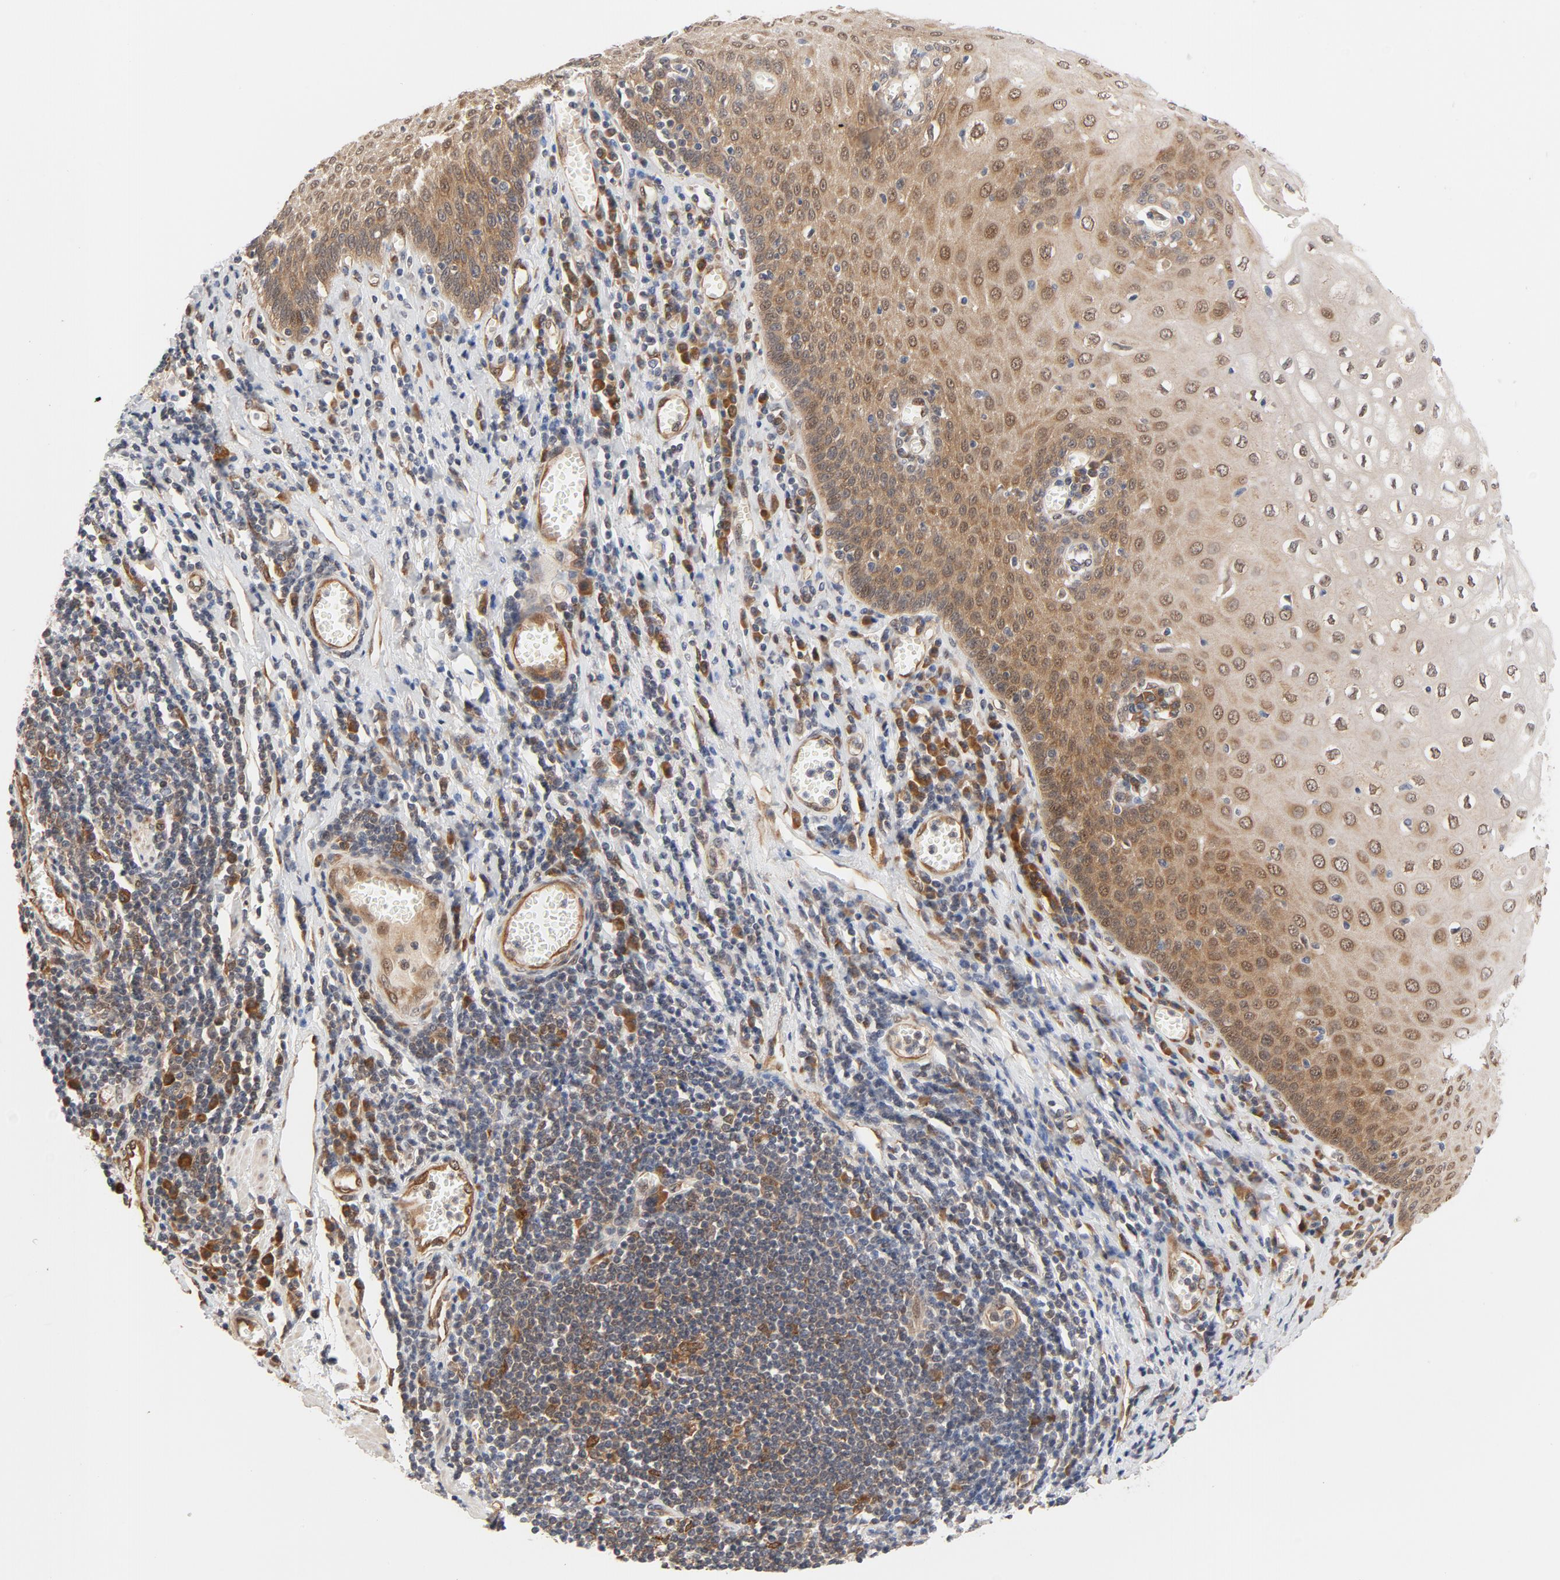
{"staining": {"intensity": "moderate", "quantity": ">75%", "location": "cytoplasmic/membranous,nuclear"}, "tissue": "esophagus", "cell_type": "Squamous epithelial cells", "image_type": "normal", "snomed": [{"axis": "morphology", "description": "Normal tissue, NOS"}, {"axis": "morphology", "description": "Squamous cell carcinoma, NOS"}, {"axis": "topography", "description": "Esophagus"}], "caption": "A high-resolution photomicrograph shows IHC staining of normal esophagus, which exhibits moderate cytoplasmic/membranous,nuclear staining in approximately >75% of squamous epithelial cells. (brown staining indicates protein expression, while blue staining denotes nuclei).", "gene": "EIF4E", "patient": {"sex": "male", "age": 65}}